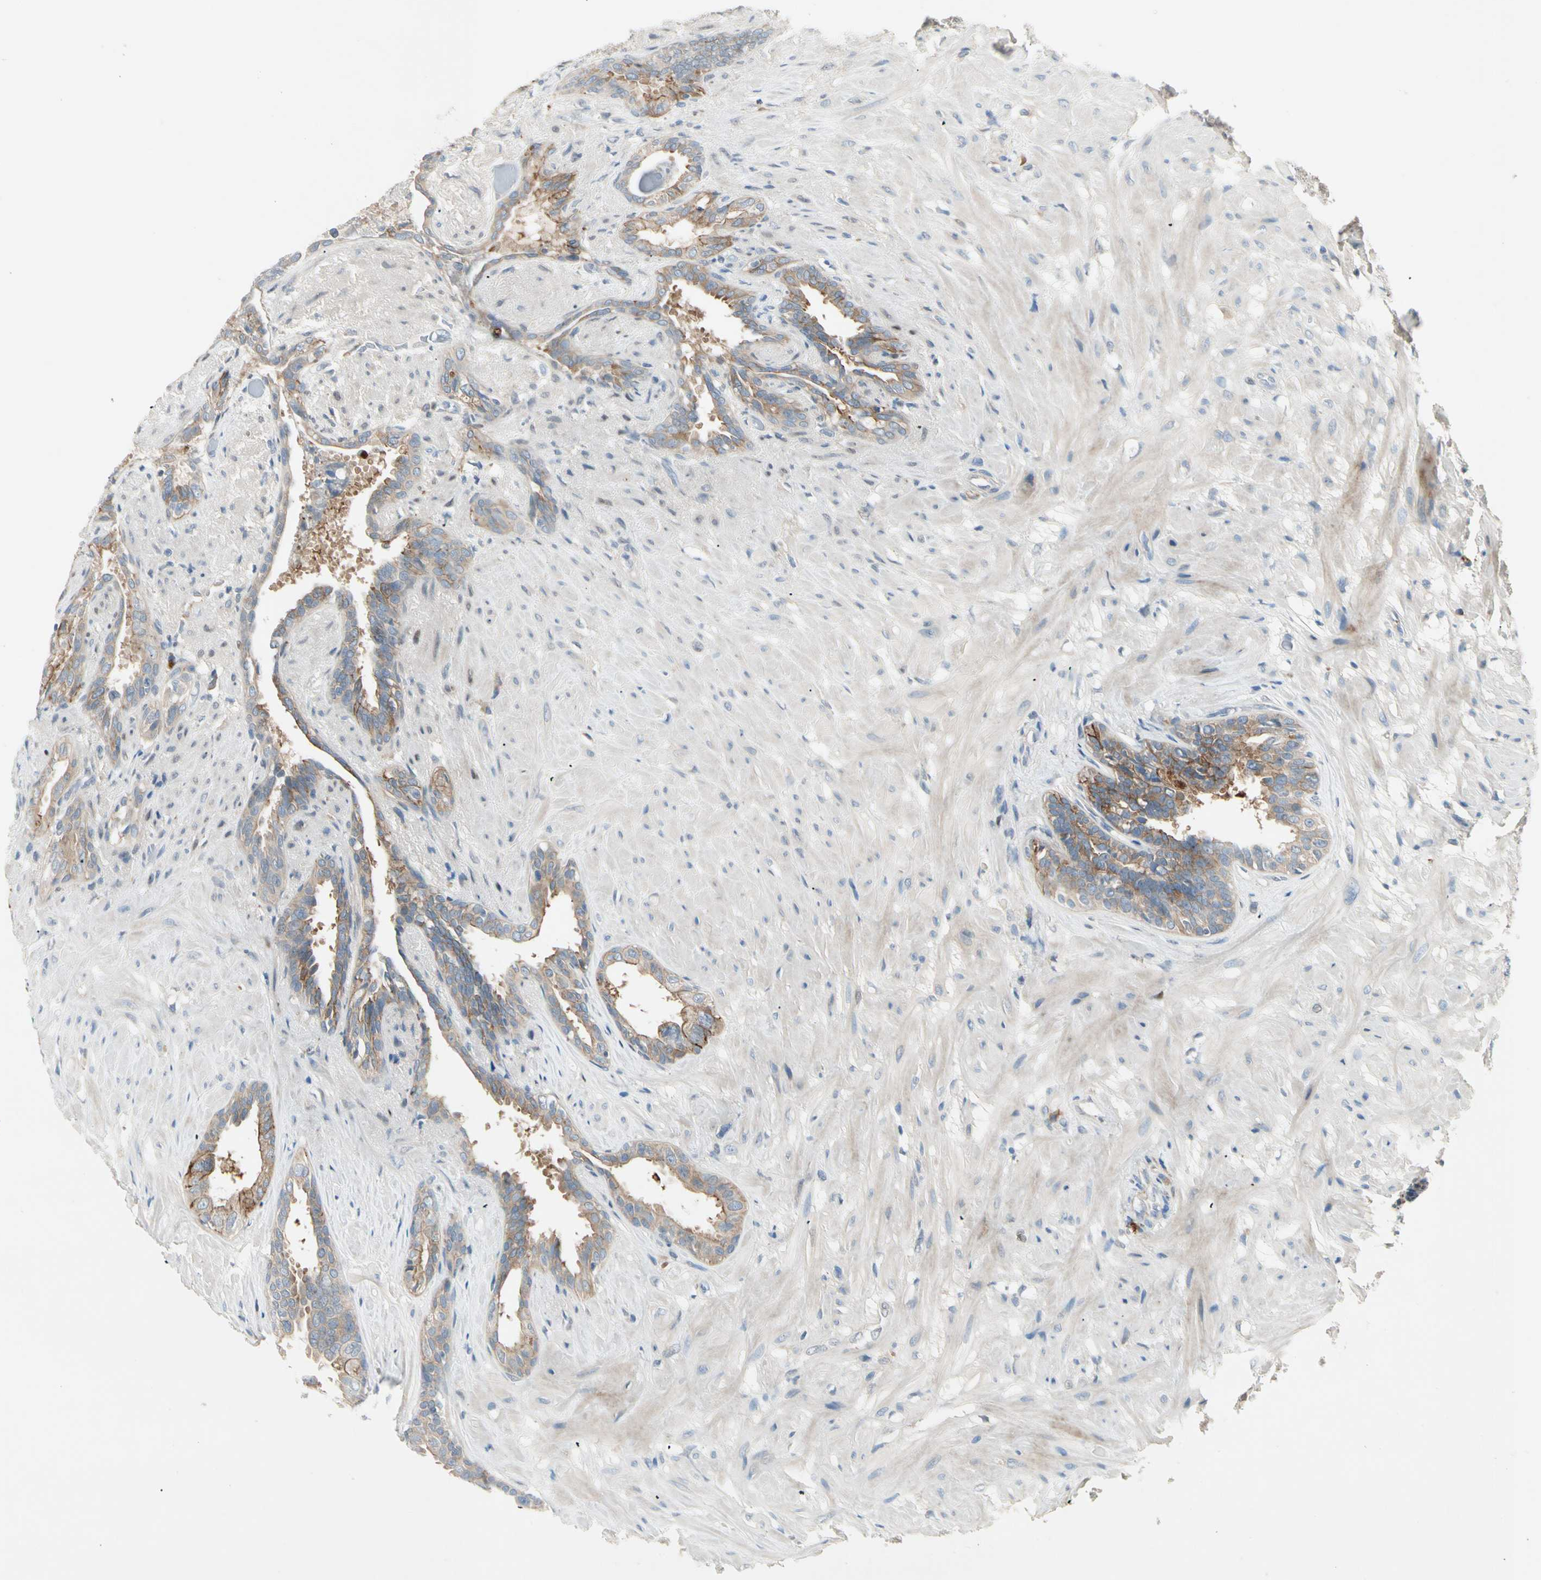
{"staining": {"intensity": "moderate", "quantity": "25%-75%", "location": "cytoplasmic/membranous"}, "tissue": "seminal vesicle", "cell_type": "Glandular cells", "image_type": "normal", "snomed": [{"axis": "morphology", "description": "Normal tissue, NOS"}, {"axis": "topography", "description": "Seminal veicle"}], "caption": "Seminal vesicle stained for a protein demonstrates moderate cytoplasmic/membranous positivity in glandular cells.", "gene": "IL1R1", "patient": {"sex": "male", "age": 61}}